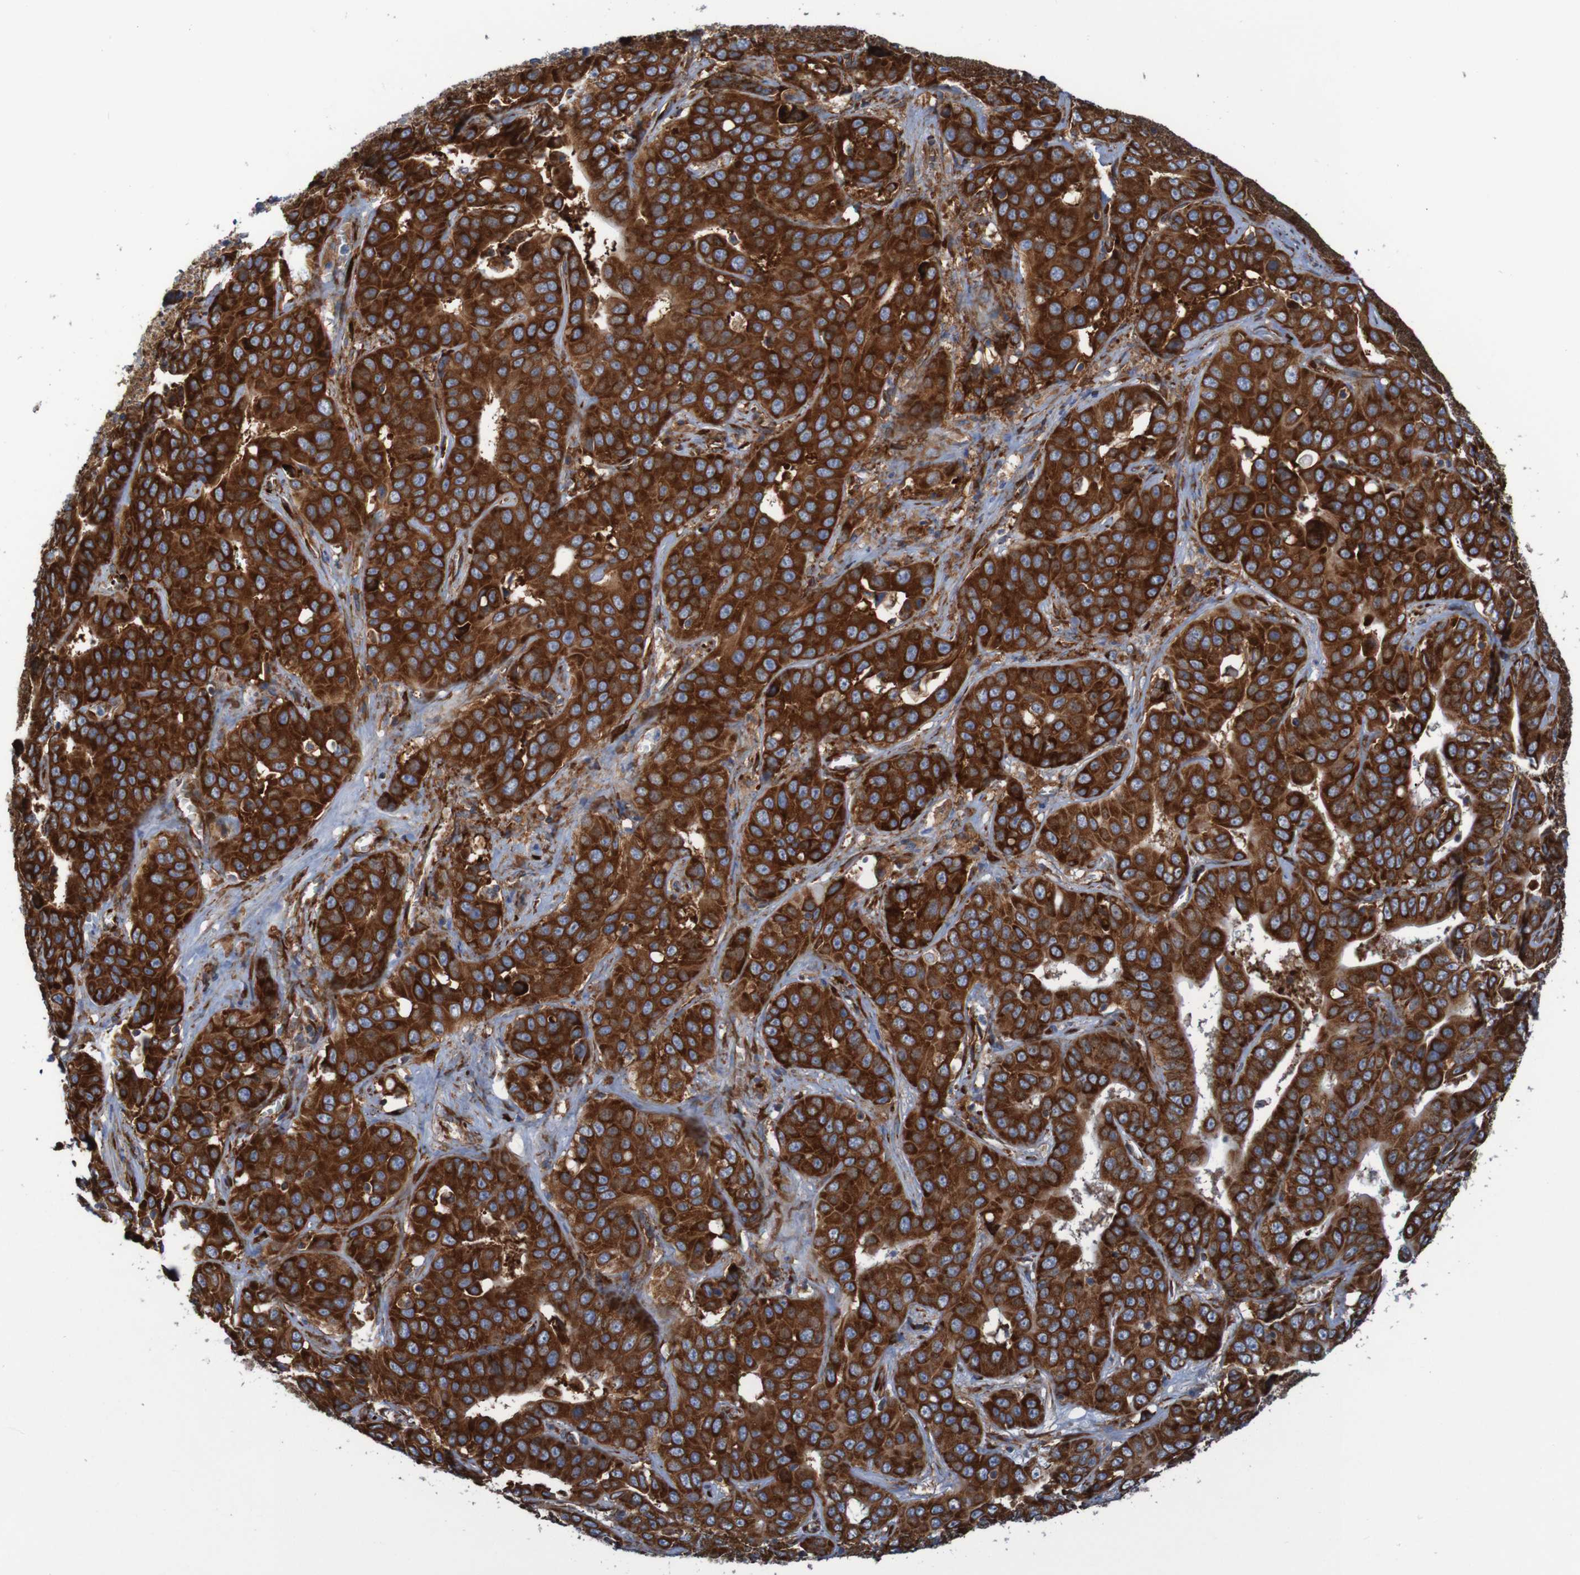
{"staining": {"intensity": "strong", "quantity": ">75%", "location": "cytoplasmic/membranous"}, "tissue": "liver cancer", "cell_type": "Tumor cells", "image_type": "cancer", "snomed": [{"axis": "morphology", "description": "Cholangiocarcinoma"}, {"axis": "topography", "description": "Liver"}], "caption": "A high-resolution micrograph shows immunohistochemistry (IHC) staining of liver cancer (cholangiocarcinoma), which reveals strong cytoplasmic/membranous staining in about >75% of tumor cells.", "gene": "RPL10", "patient": {"sex": "female", "age": 52}}